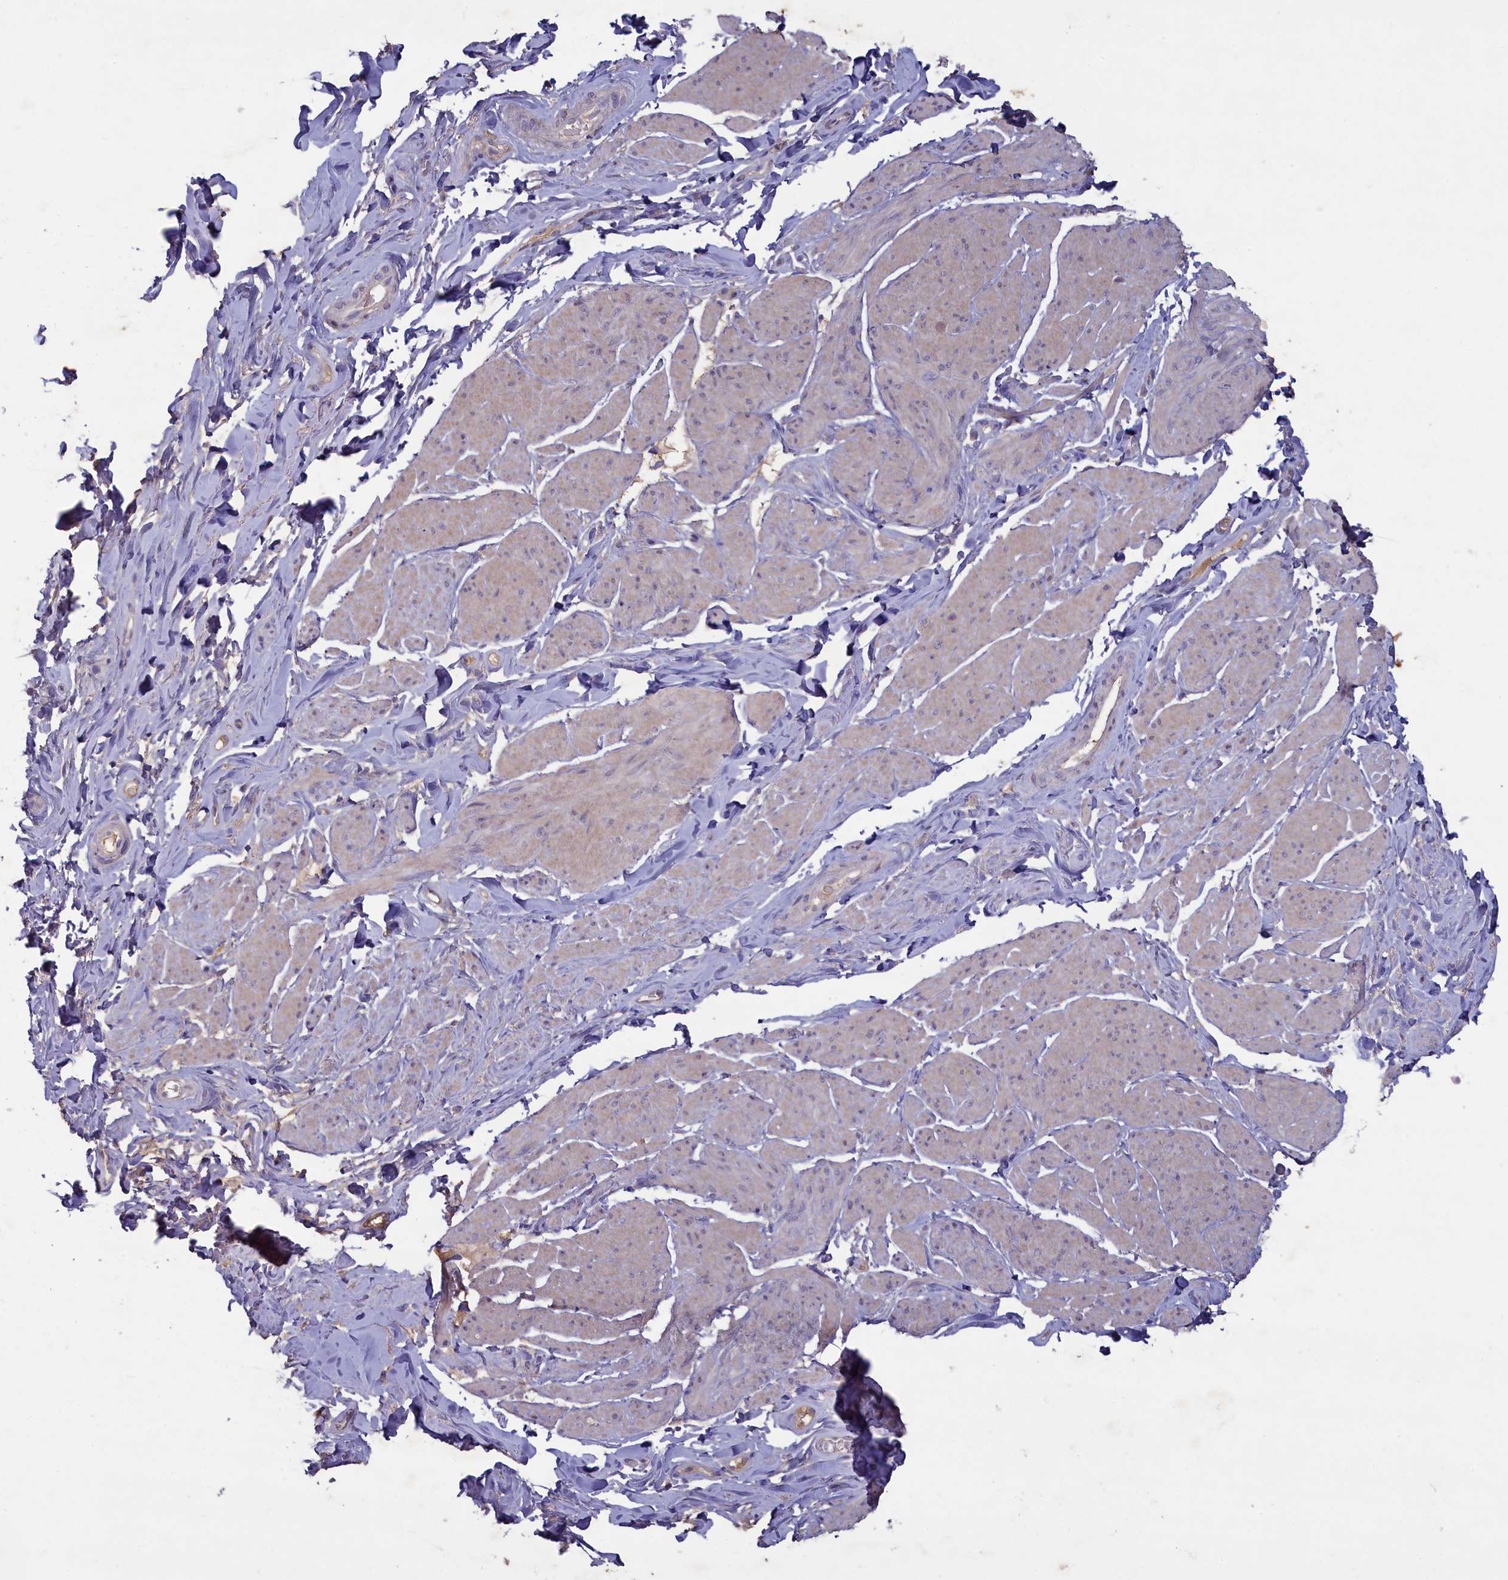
{"staining": {"intensity": "negative", "quantity": "none", "location": "none"}, "tissue": "smooth muscle", "cell_type": "Smooth muscle cells", "image_type": "normal", "snomed": [{"axis": "morphology", "description": "Normal tissue, NOS"}, {"axis": "topography", "description": "Smooth muscle"}, {"axis": "topography", "description": "Peripheral nerve tissue"}], "caption": "Histopathology image shows no protein staining in smooth muscle cells of unremarkable smooth muscle. (Stains: DAB (3,3'-diaminobenzidine) immunohistochemistry with hematoxylin counter stain, Microscopy: brightfield microscopy at high magnification).", "gene": "ATF7IP2", "patient": {"sex": "male", "age": 69}}